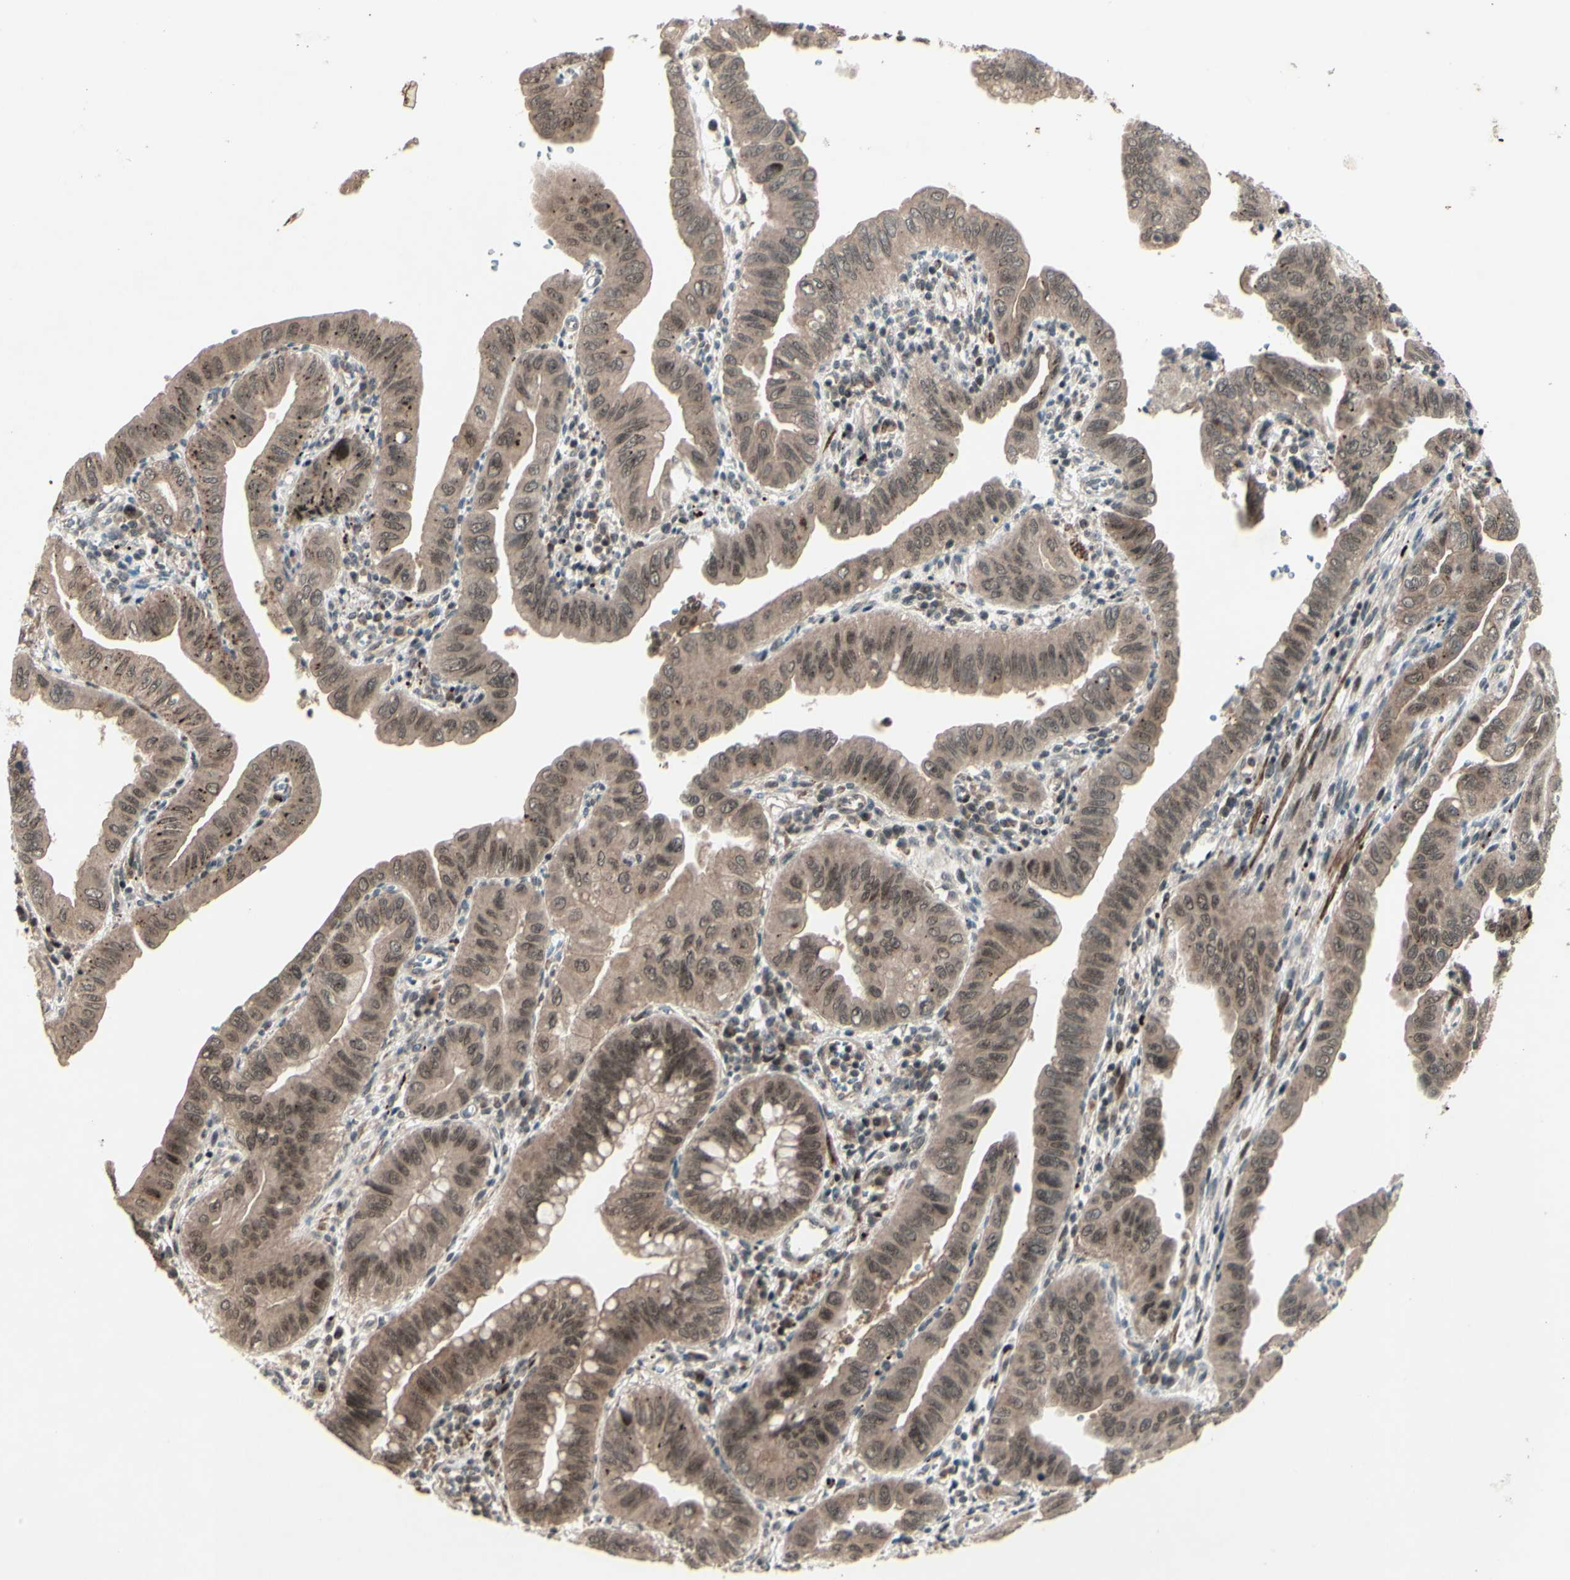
{"staining": {"intensity": "moderate", "quantity": ">75%", "location": "cytoplasmic/membranous,nuclear"}, "tissue": "pancreatic cancer", "cell_type": "Tumor cells", "image_type": "cancer", "snomed": [{"axis": "morphology", "description": "Normal tissue, NOS"}, {"axis": "topography", "description": "Lymph node"}], "caption": "Tumor cells reveal moderate cytoplasmic/membranous and nuclear positivity in approximately >75% of cells in pancreatic cancer.", "gene": "MLF2", "patient": {"sex": "male", "age": 50}}